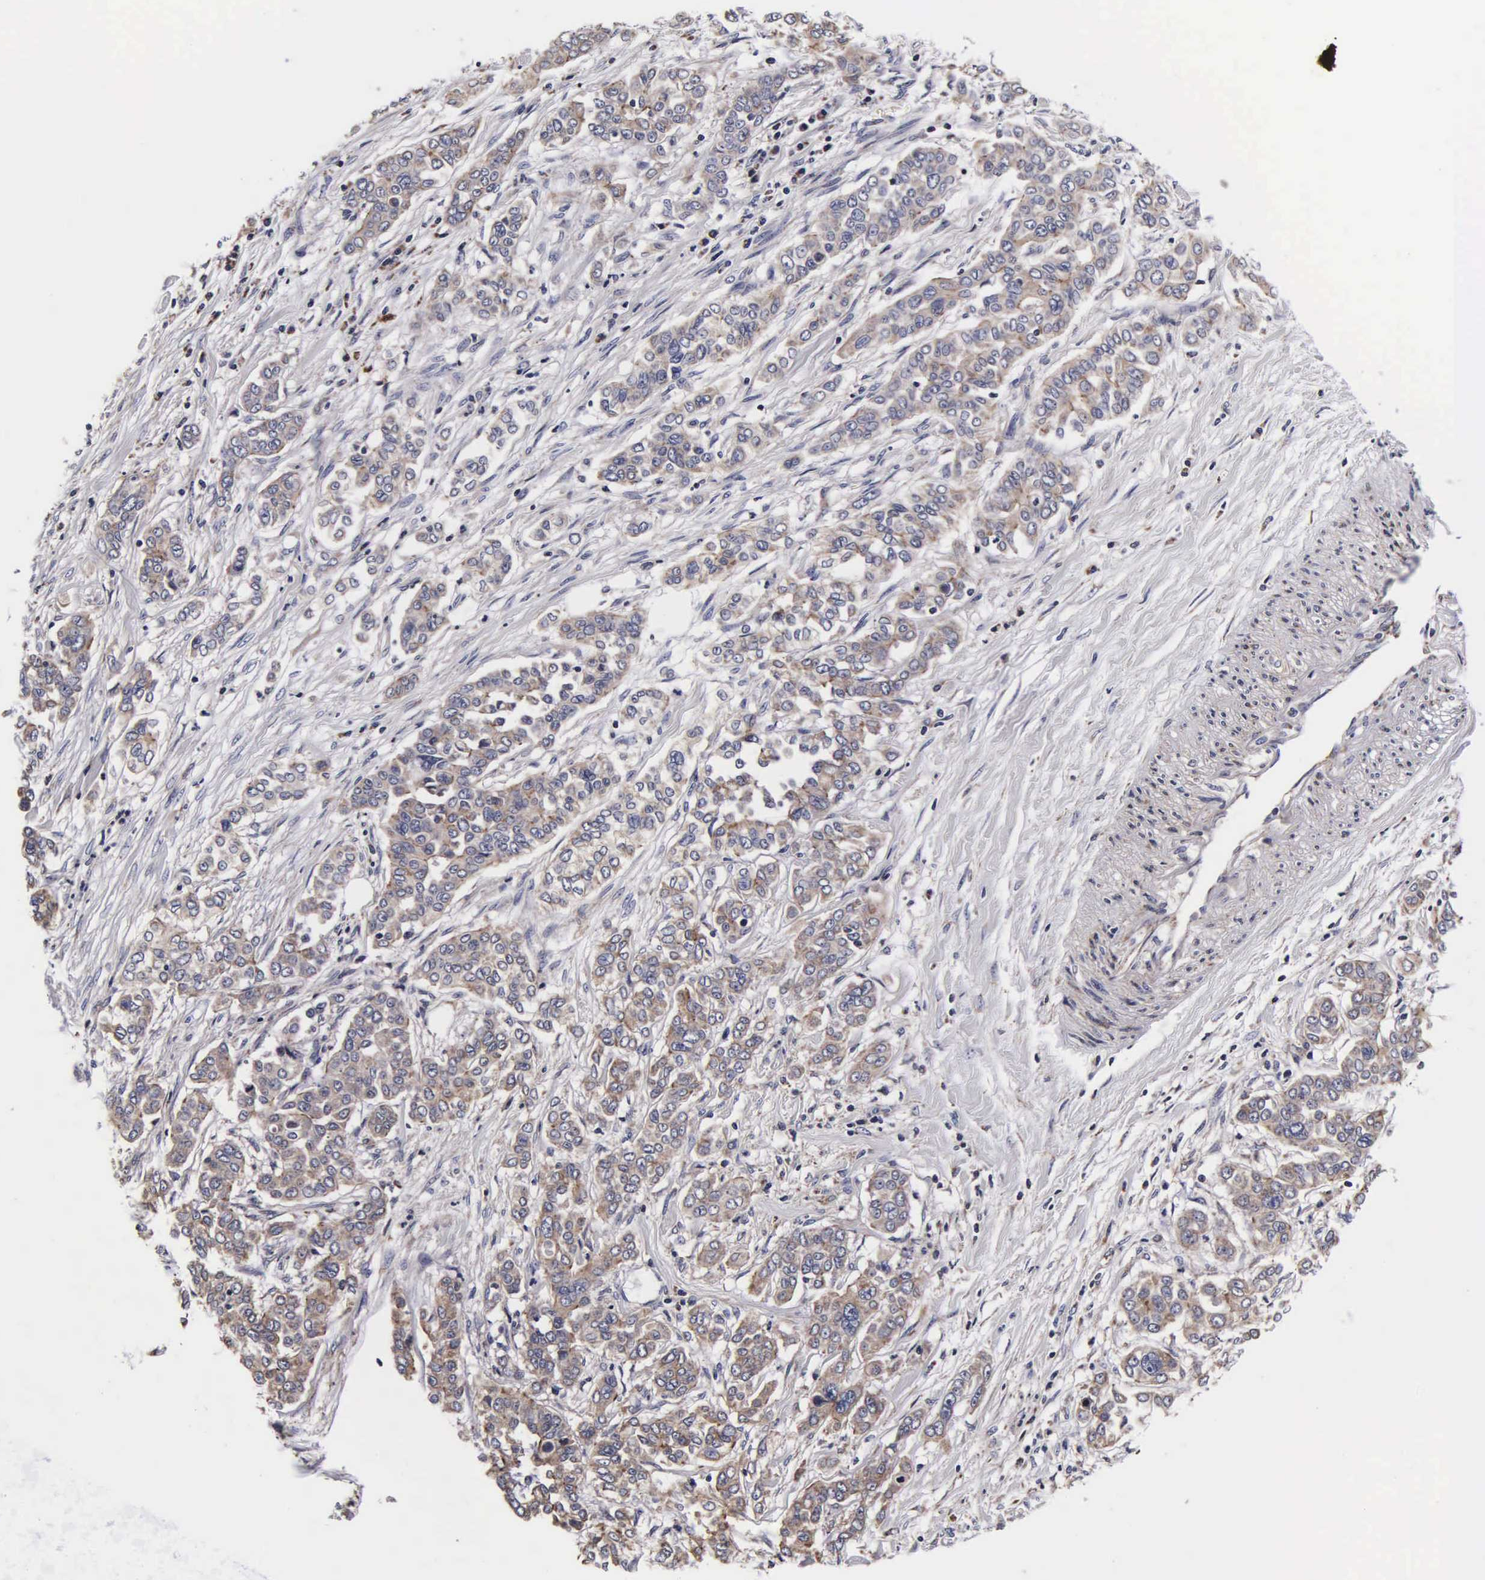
{"staining": {"intensity": "weak", "quantity": ">75%", "location": "cytoplasmic/membranous"}, "tissue": "pancreatic cancer", "cell_type": "Tumor cells", "image_type": "cancer", "snomed": [{"axis": "morphology", "description": "Adenocarcinoma, NOS"}, {"axis": "topography", "description": "Pancreas"}], "caption": "High-magnification brightfield microscopy of pancreatic adenocarcinoma stained with DAB (brown) and counterstained with hematoxylin (blue). tumor cells exhibit weak cytoplasmic/membranous expression is present in about>75% of cells. Nuclei are stained in blue.", "gene": "PSMA3", "patient": {"sex": "female", "age": 52}}